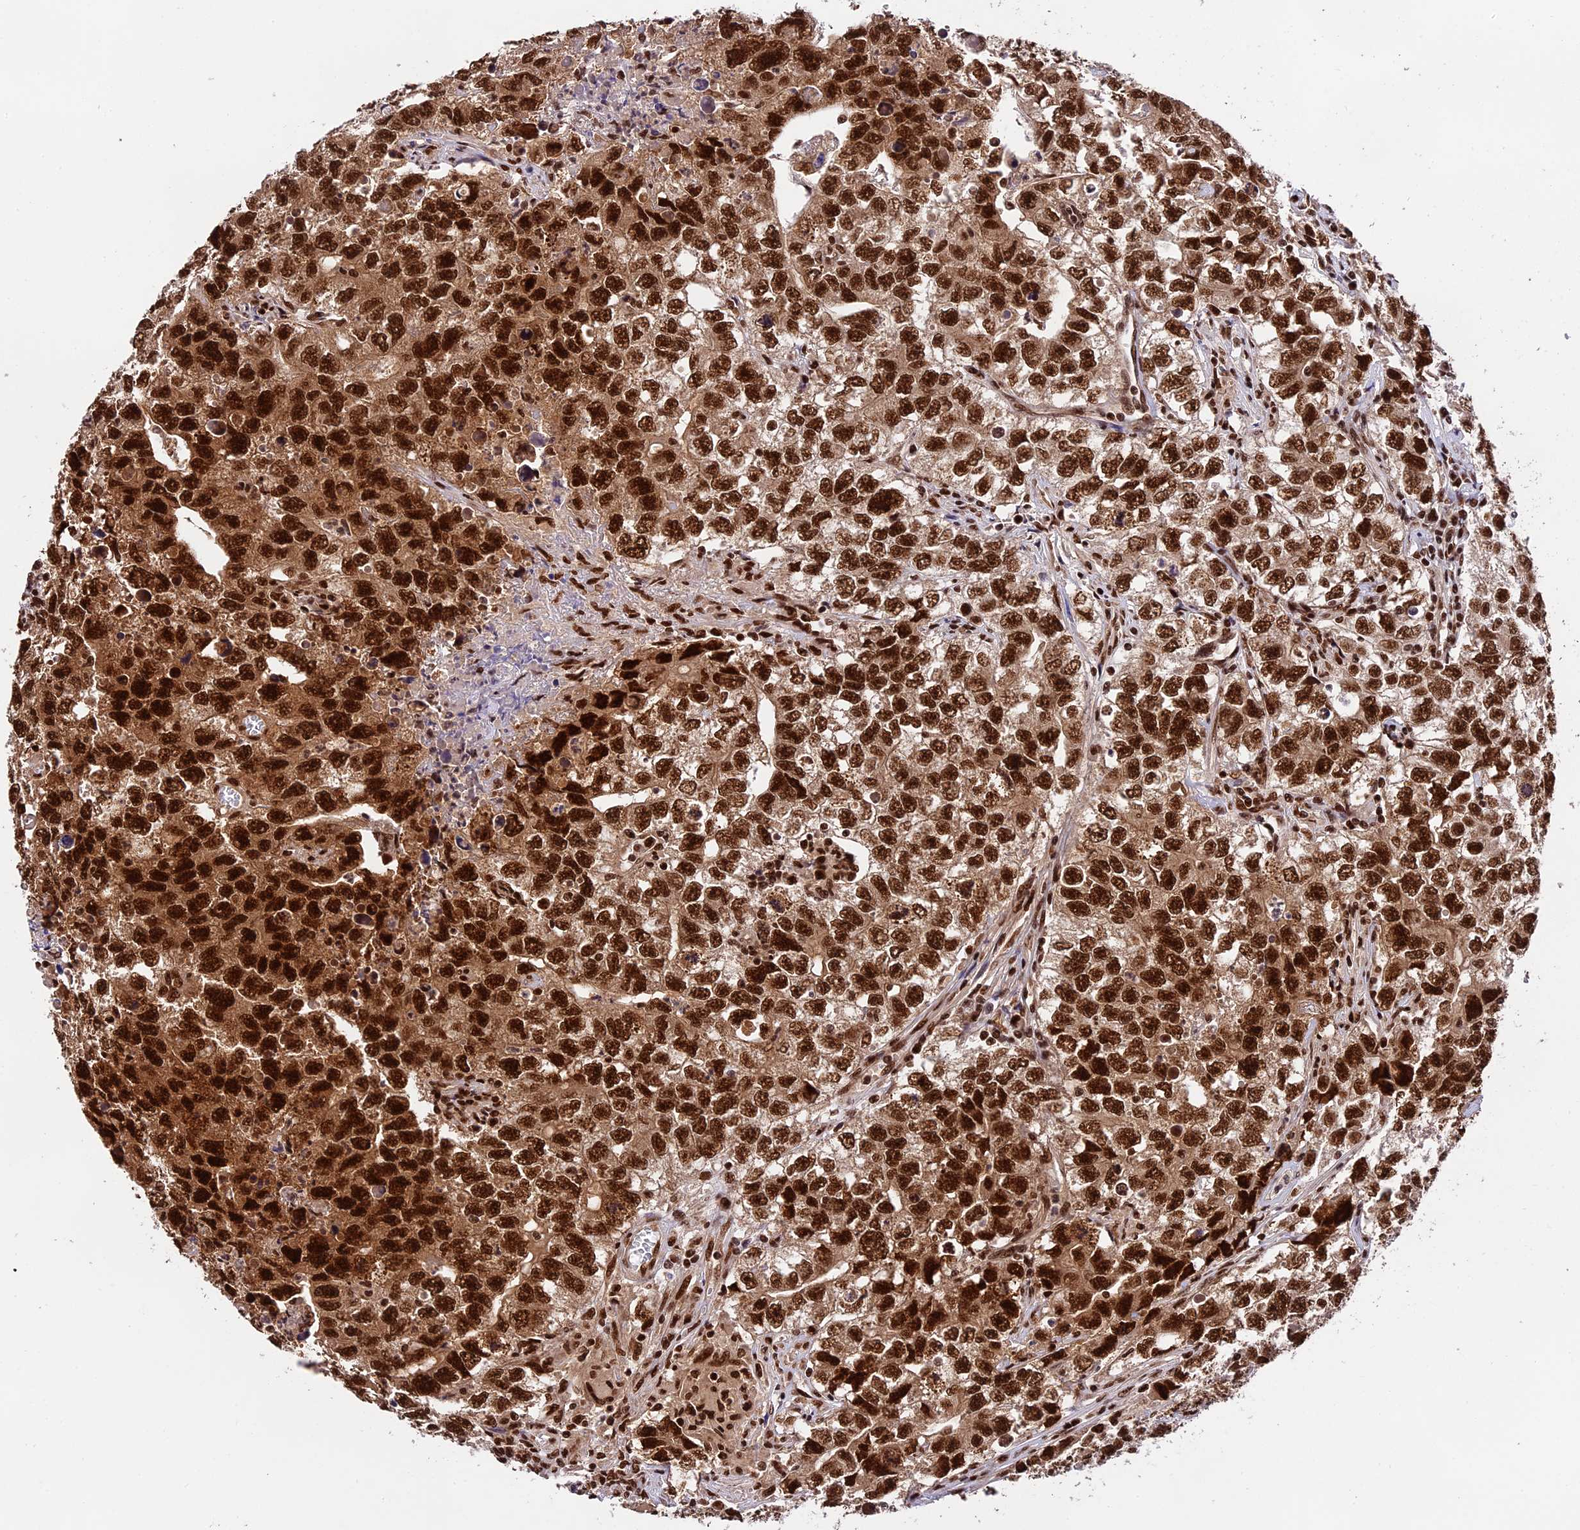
{"staining": {"intensity": "strong", "quantity": ">75%", "location": "nuclear"}, "tissue": "testis cancer", "cell_type": "Tumor cells", "image_type": "cancer", "snomed": [{"axis": "morphology", "description": "Seminoma, NOS"}, {"axis": "morphology", "description": "Carcinoma, Embryonal, NOS"}, {"axis": "topography", "description": "Testis"}], "caption": "Seminoma (testis) stained for a protein (brown) demonstrates strong nuclear positive staining in approximately >75% of tumor cells.", "gene": "RAMAC", "patient": {"sex": "male", "age": 43}}